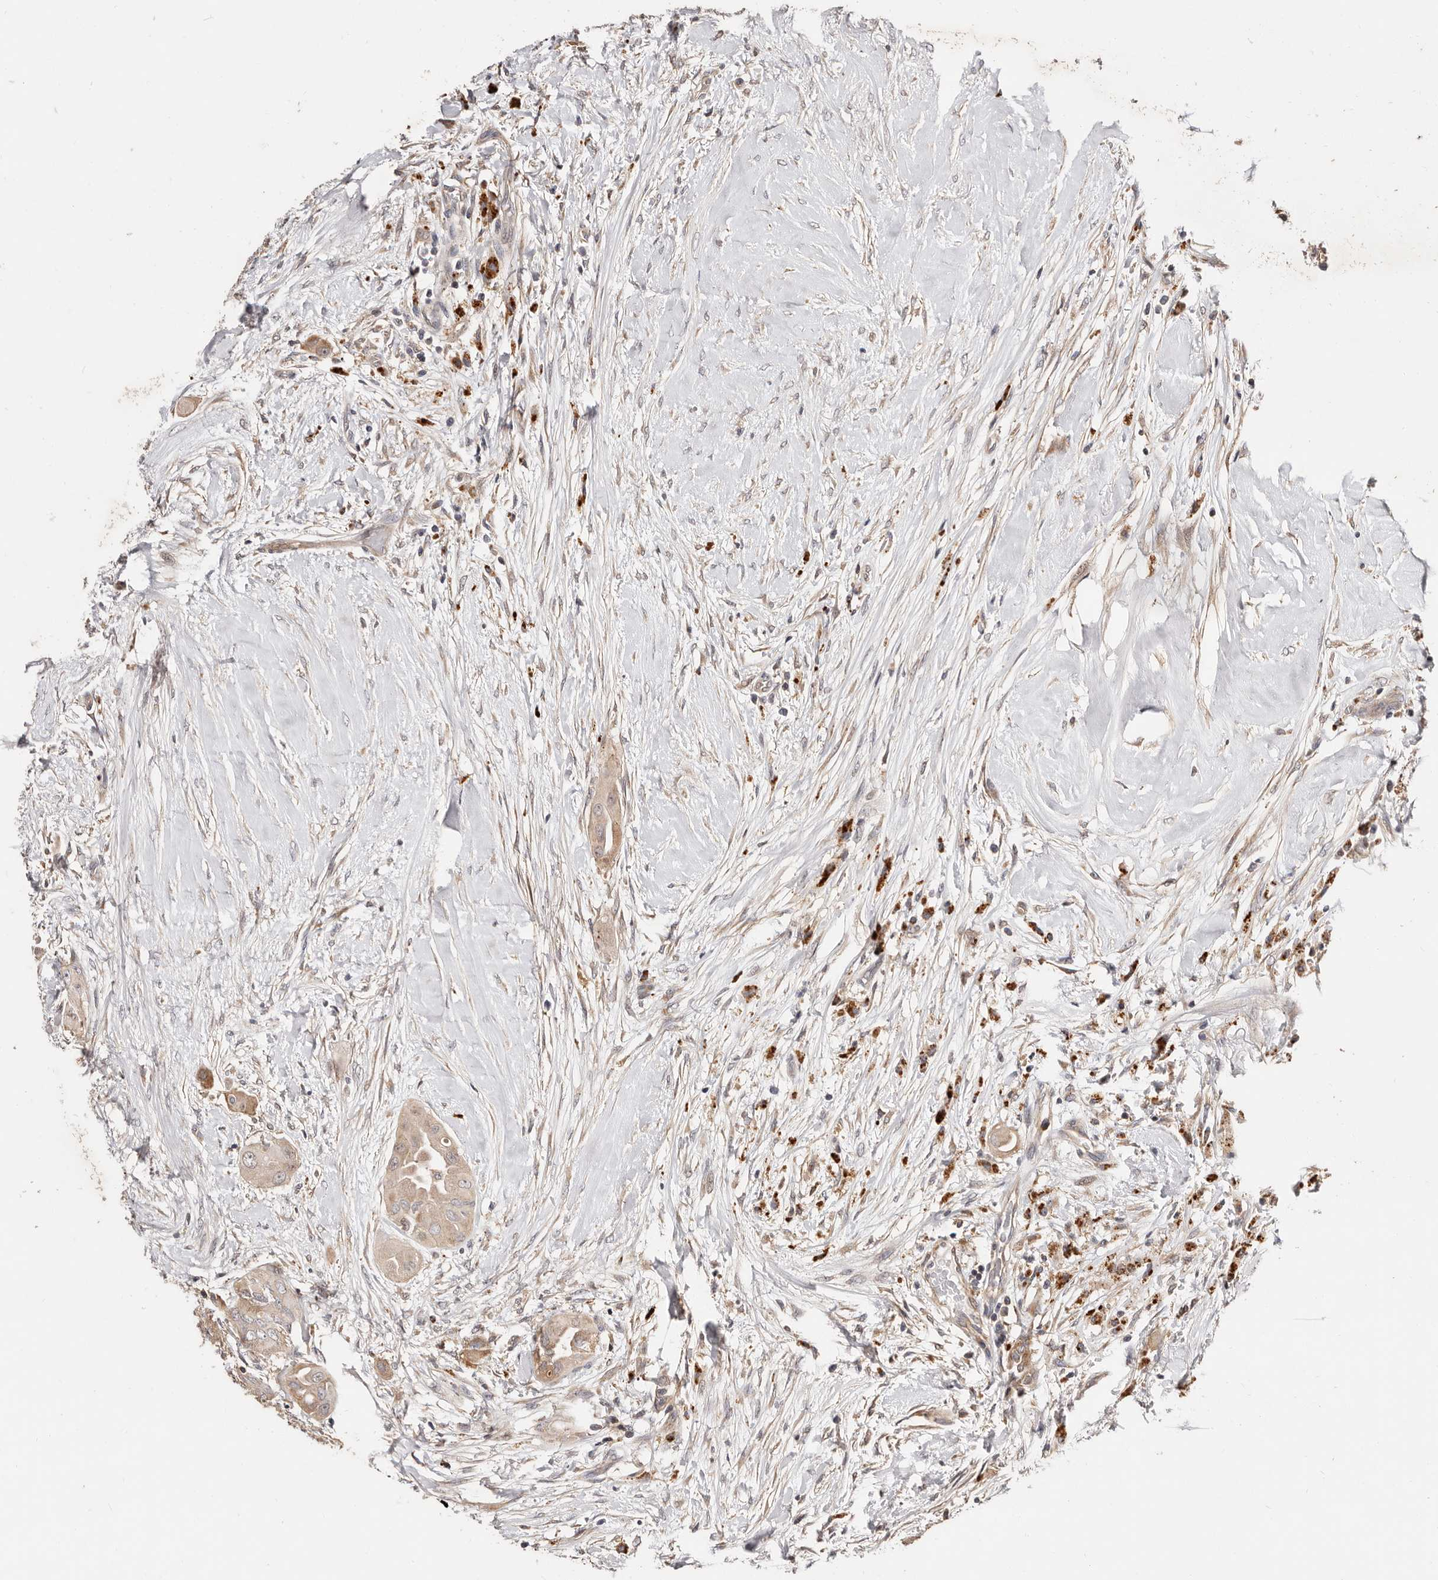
{"staining": {"intensity": "weak", "quantity": ">75%", "location": "cytoplasmic/membranous"}, "tissue": "thyroid cancer", "cell_type": "Tumor cells", "image_type": "cancer", "snomed": [{"axis": "morphology", "description": "Papillary adenocarcinoma, NOS"}, {"axis": "topography", "description": "Thyroid gland"}], "caption": "This histopathology image exhibits immunohistochemistry (IHC) staining of papillary adenocarcinoma (thyroid), with low weak cytoplasmic/membranous expression in approximately >75% of tumor cells.", "gene": "USP33", "patient": {"sex": "female", "age": 59}}